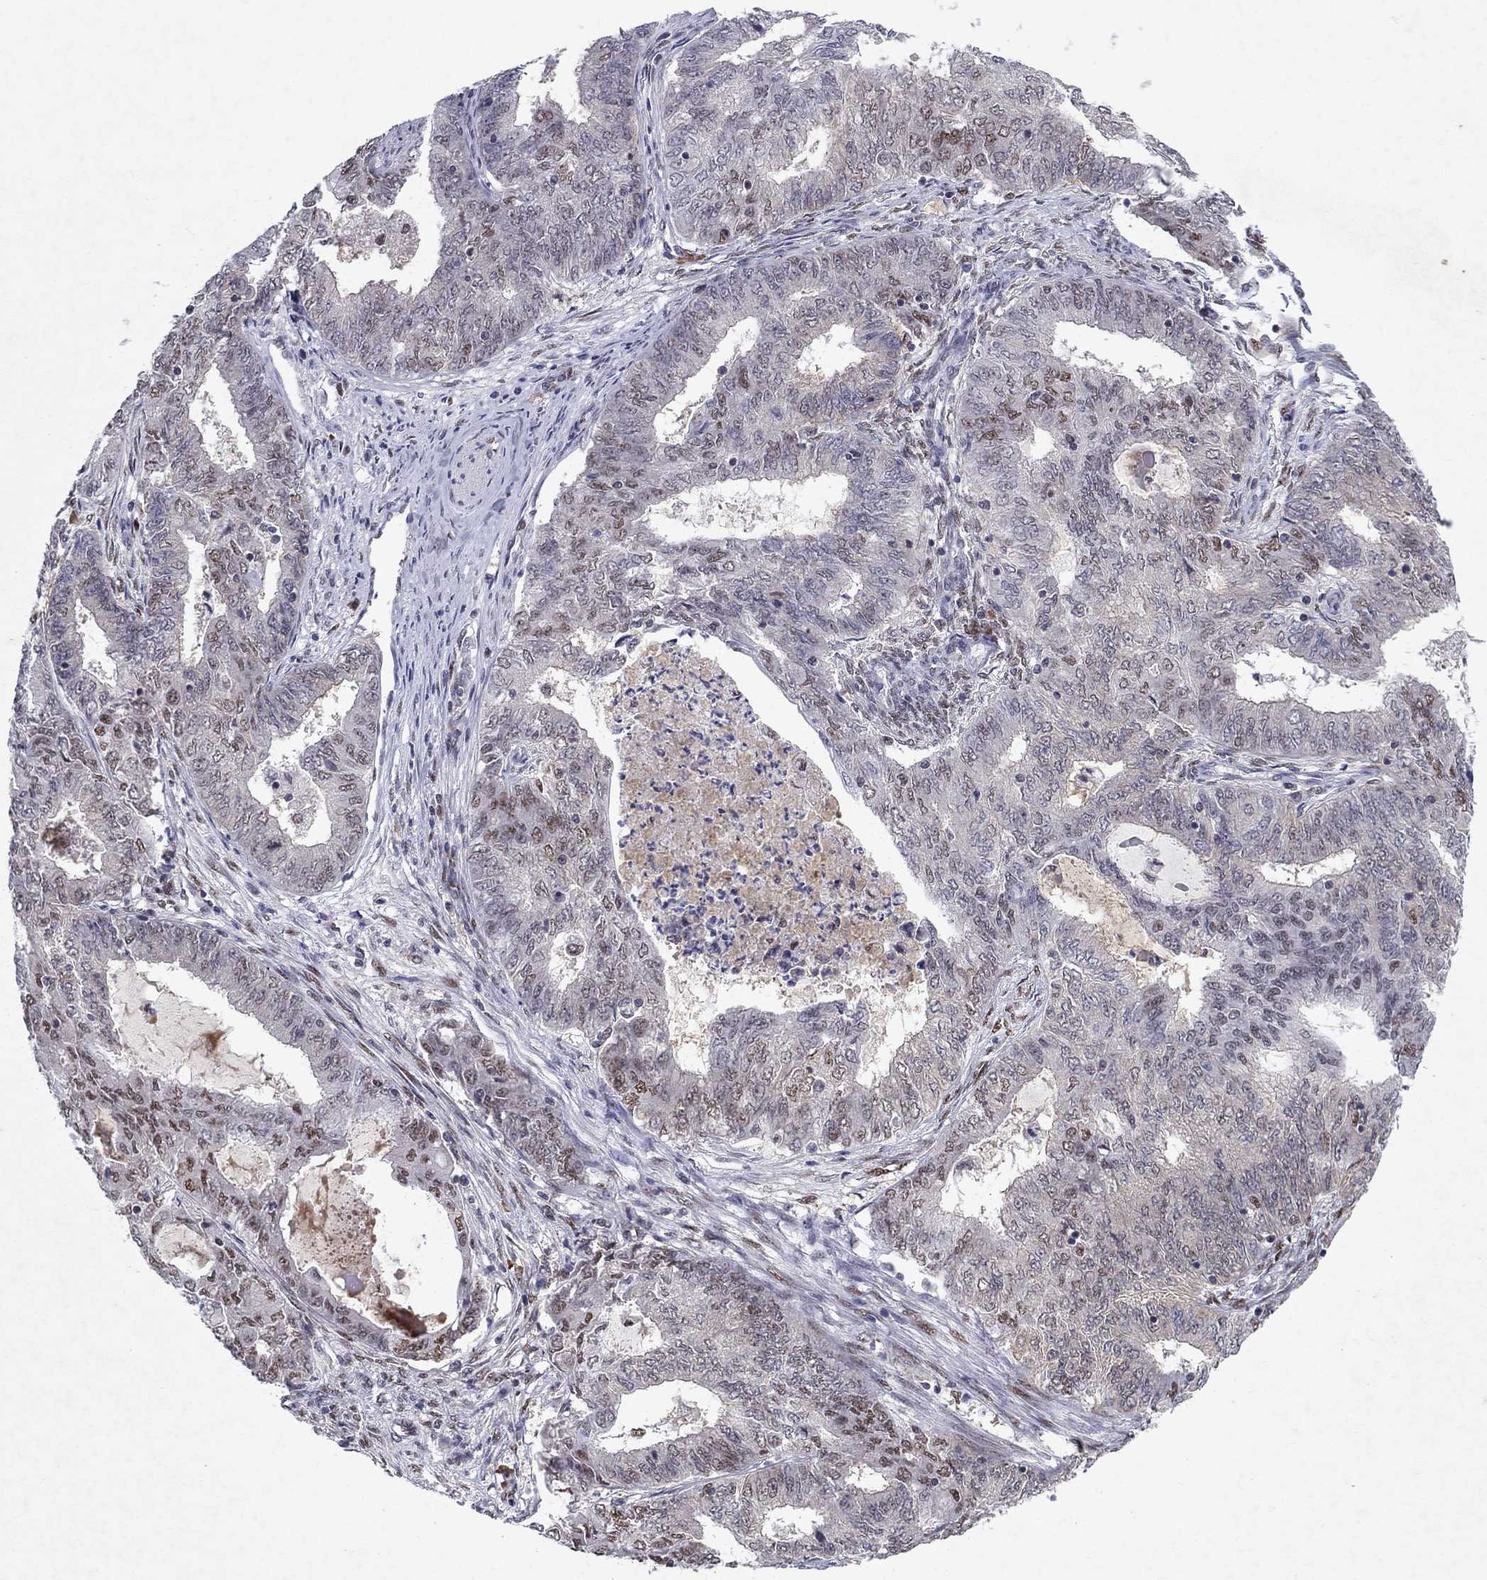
{"staining": {"intensity": "moderate", "quantity": "<25%", "location": "nuclear"}, "tissue": "endometrial cancer", "cell_type": "Tumor cells", "image_type": "cancer", "snomed": [{"axis": "morphology", "description": "Adenocarcinoma, NOS"}, {"axis": "topography", "description": "Endometrium"}], "caption": "This image exhibits IHC staining of human endometrial adenocarcinoma, with low moderate nuclear expression in about <25% of tumor cells.", "gene": "CRTC1", "patient": {"sex": "female", "age": 62}}